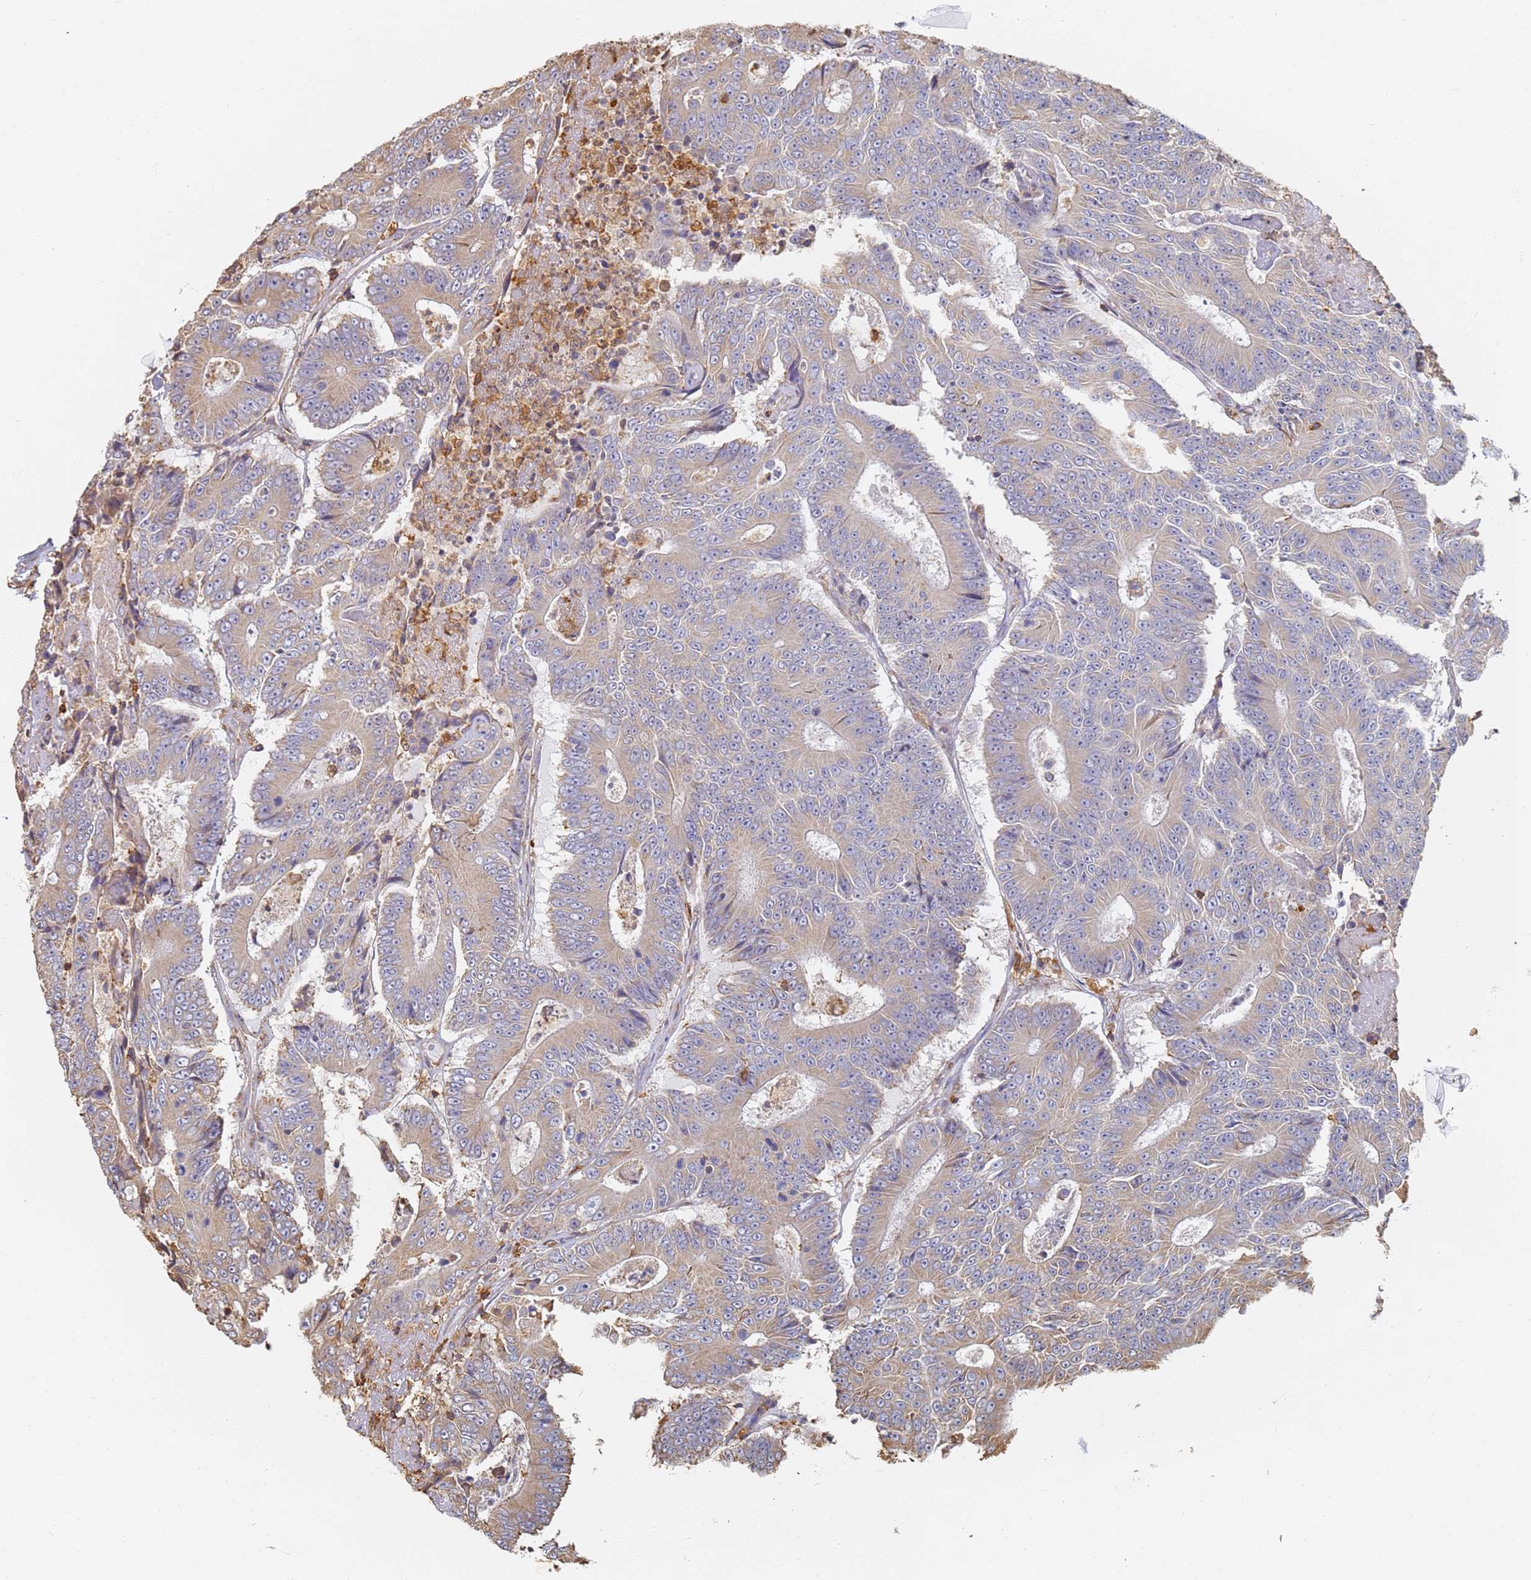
{"staining": {"intensity": "weak", "quantity": "<25%", "location": "cytoplasmic/membranous"}, "tissue": "colorectal cancer", "cell_type": "Tumor cells", "image_type": "cancer", "snomed": [{"axis": "morphology", "description": "Adenocarcinoma, NOS"}, {"axis": "topography", "description": "Colon"}], "caption": "Tumor cells are negative for protein expression in human colorectal cancer (adenocarcinoma).", "gene": "BIN2", "patient": {"sex": "male", "age": 83}}